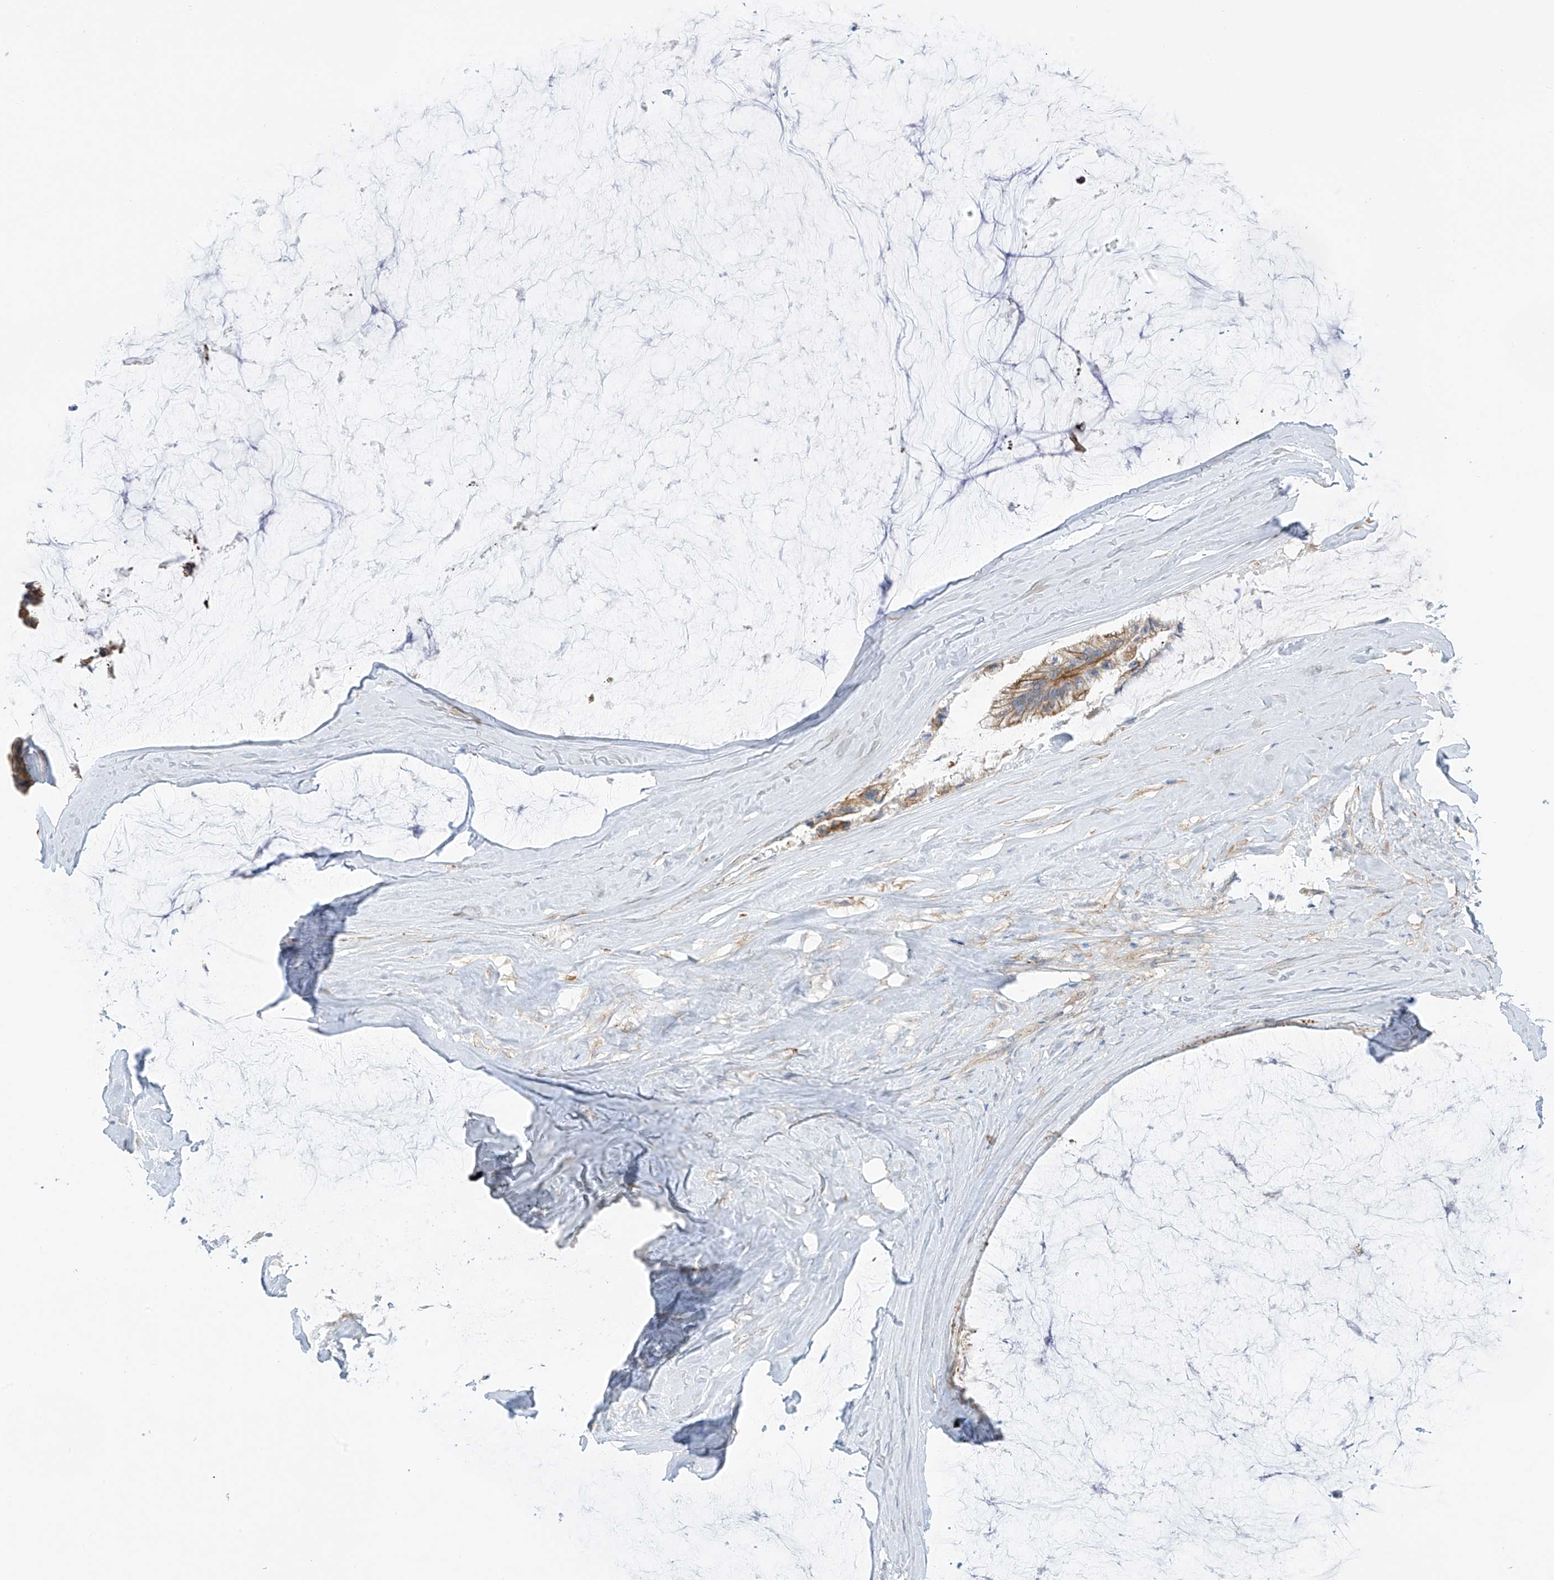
{"staining": {"intensity": "moderate", "quantity": ">75%", "location": "cytoplasmic/membranous"}, "tissue": "ovarian cancer", "cell_type": "Tumor cells", "image_type": "cancer", "snomed": [{"axis": "morphology", "description": "Cystadenocarcinoma, mucinous, NOS"}, {"axis": "topography", "description": "Ovary"}], "caption": "Immunohistochemical staining of human ovarian cancer reveals moderate cytoplasmic/membranous protein staining in approximately >75% of tumor cells.", "gene": "EIPR1", "patient": {"sex": "female", "age": 39}}